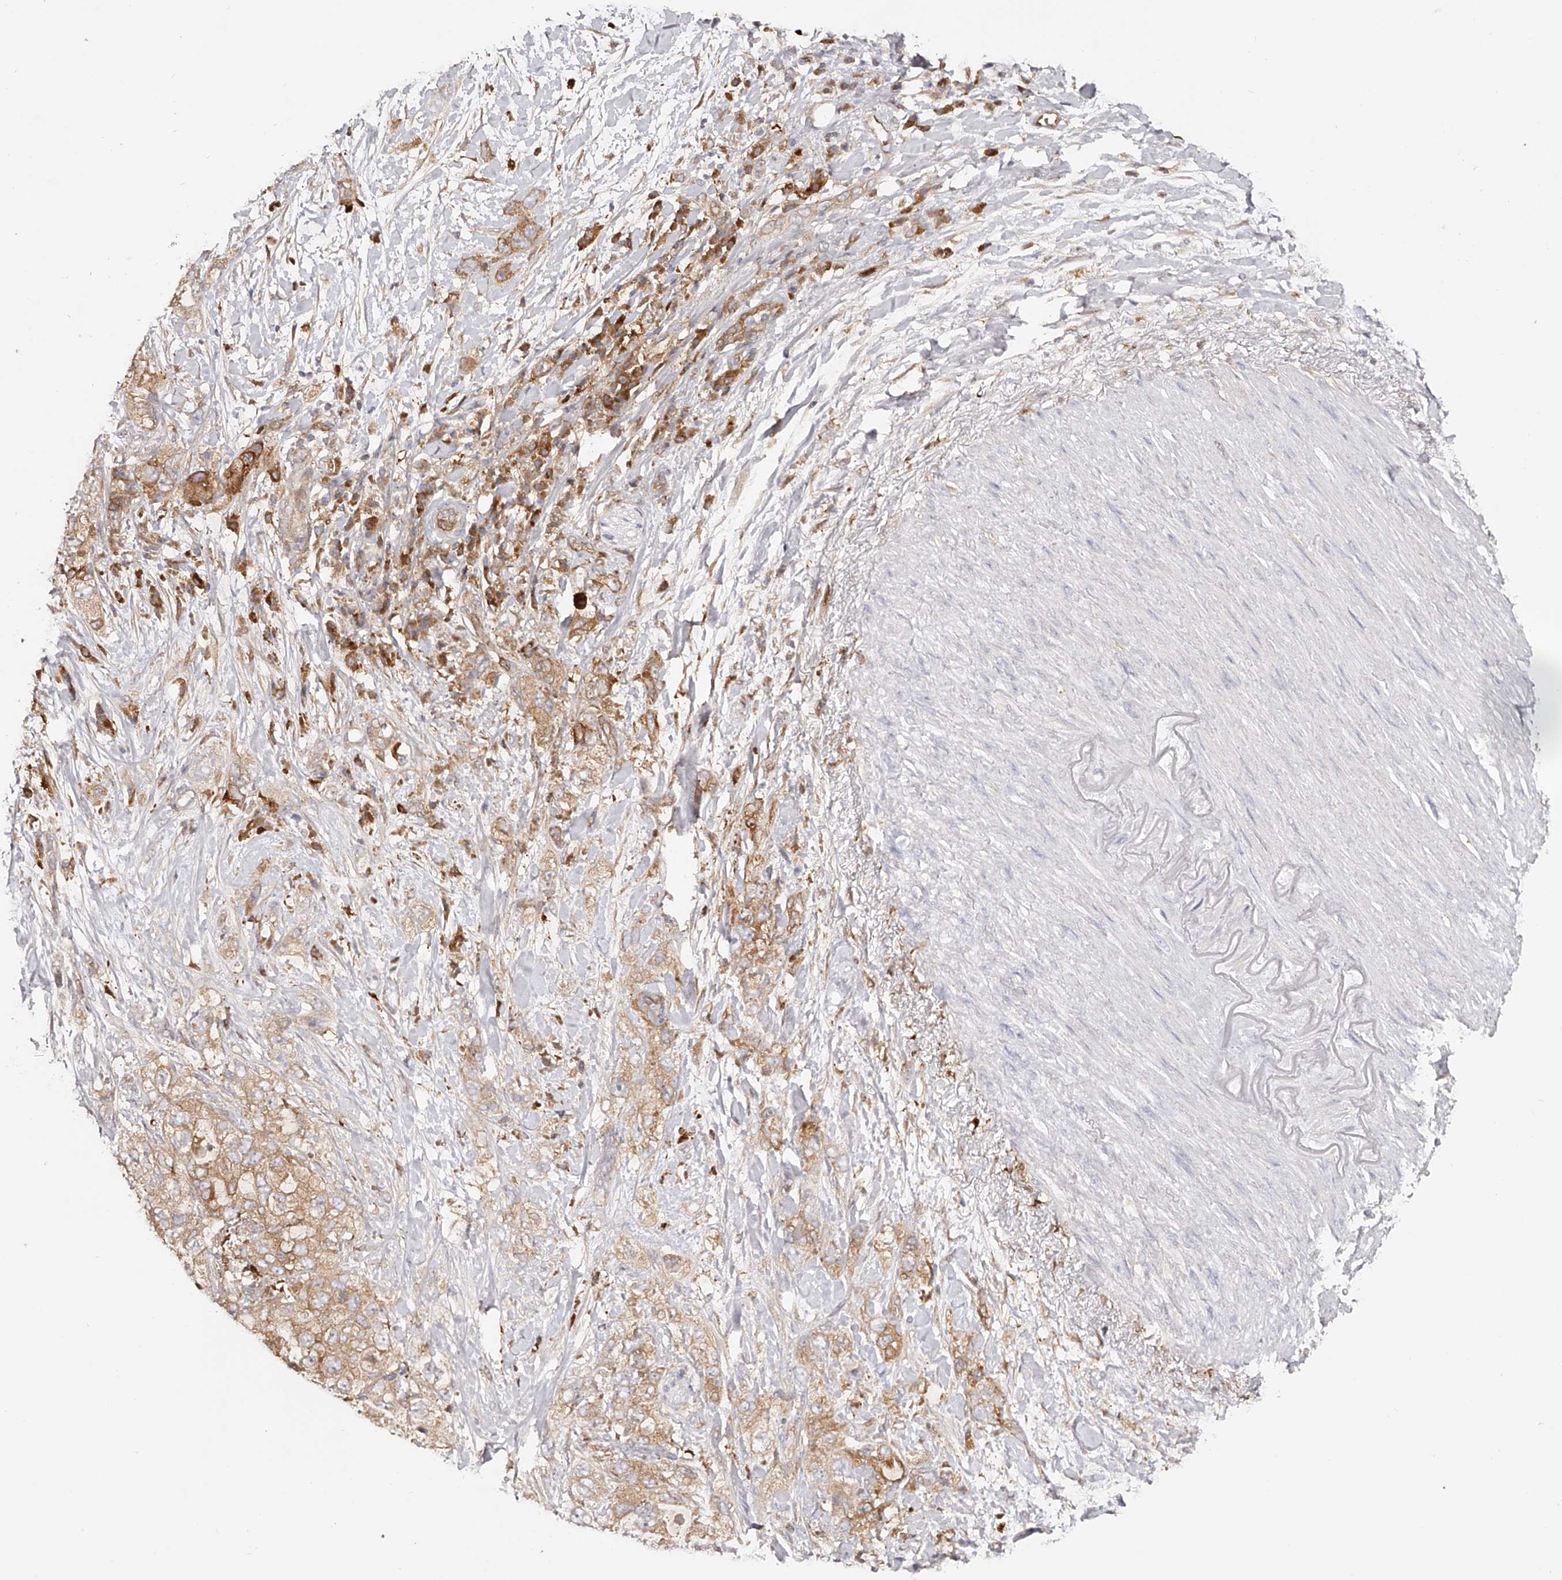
{"staining": {"intensity": "moderate", "quantity": ">75%", "location": "cytoplasmic/membranous"}, "tissue": "pancreatic cancer", "cell_type": "Tumor cells", "image_type": "cancer", "snomed": [{"axis": "morphology", "description": "Adenocarcinoma, NOS"}, {"axis": "topography", "description": "Pancreas"}], "caption": "Pancreatic cancer (adenocarcinoma) tissue demonstrates moderate cytoplasmic/membranous expression in about >75% of tumor cells, visualized by immunohistochemistry.", "gene": "LAP3", "patient": {"sex": "female", "age": 73}}